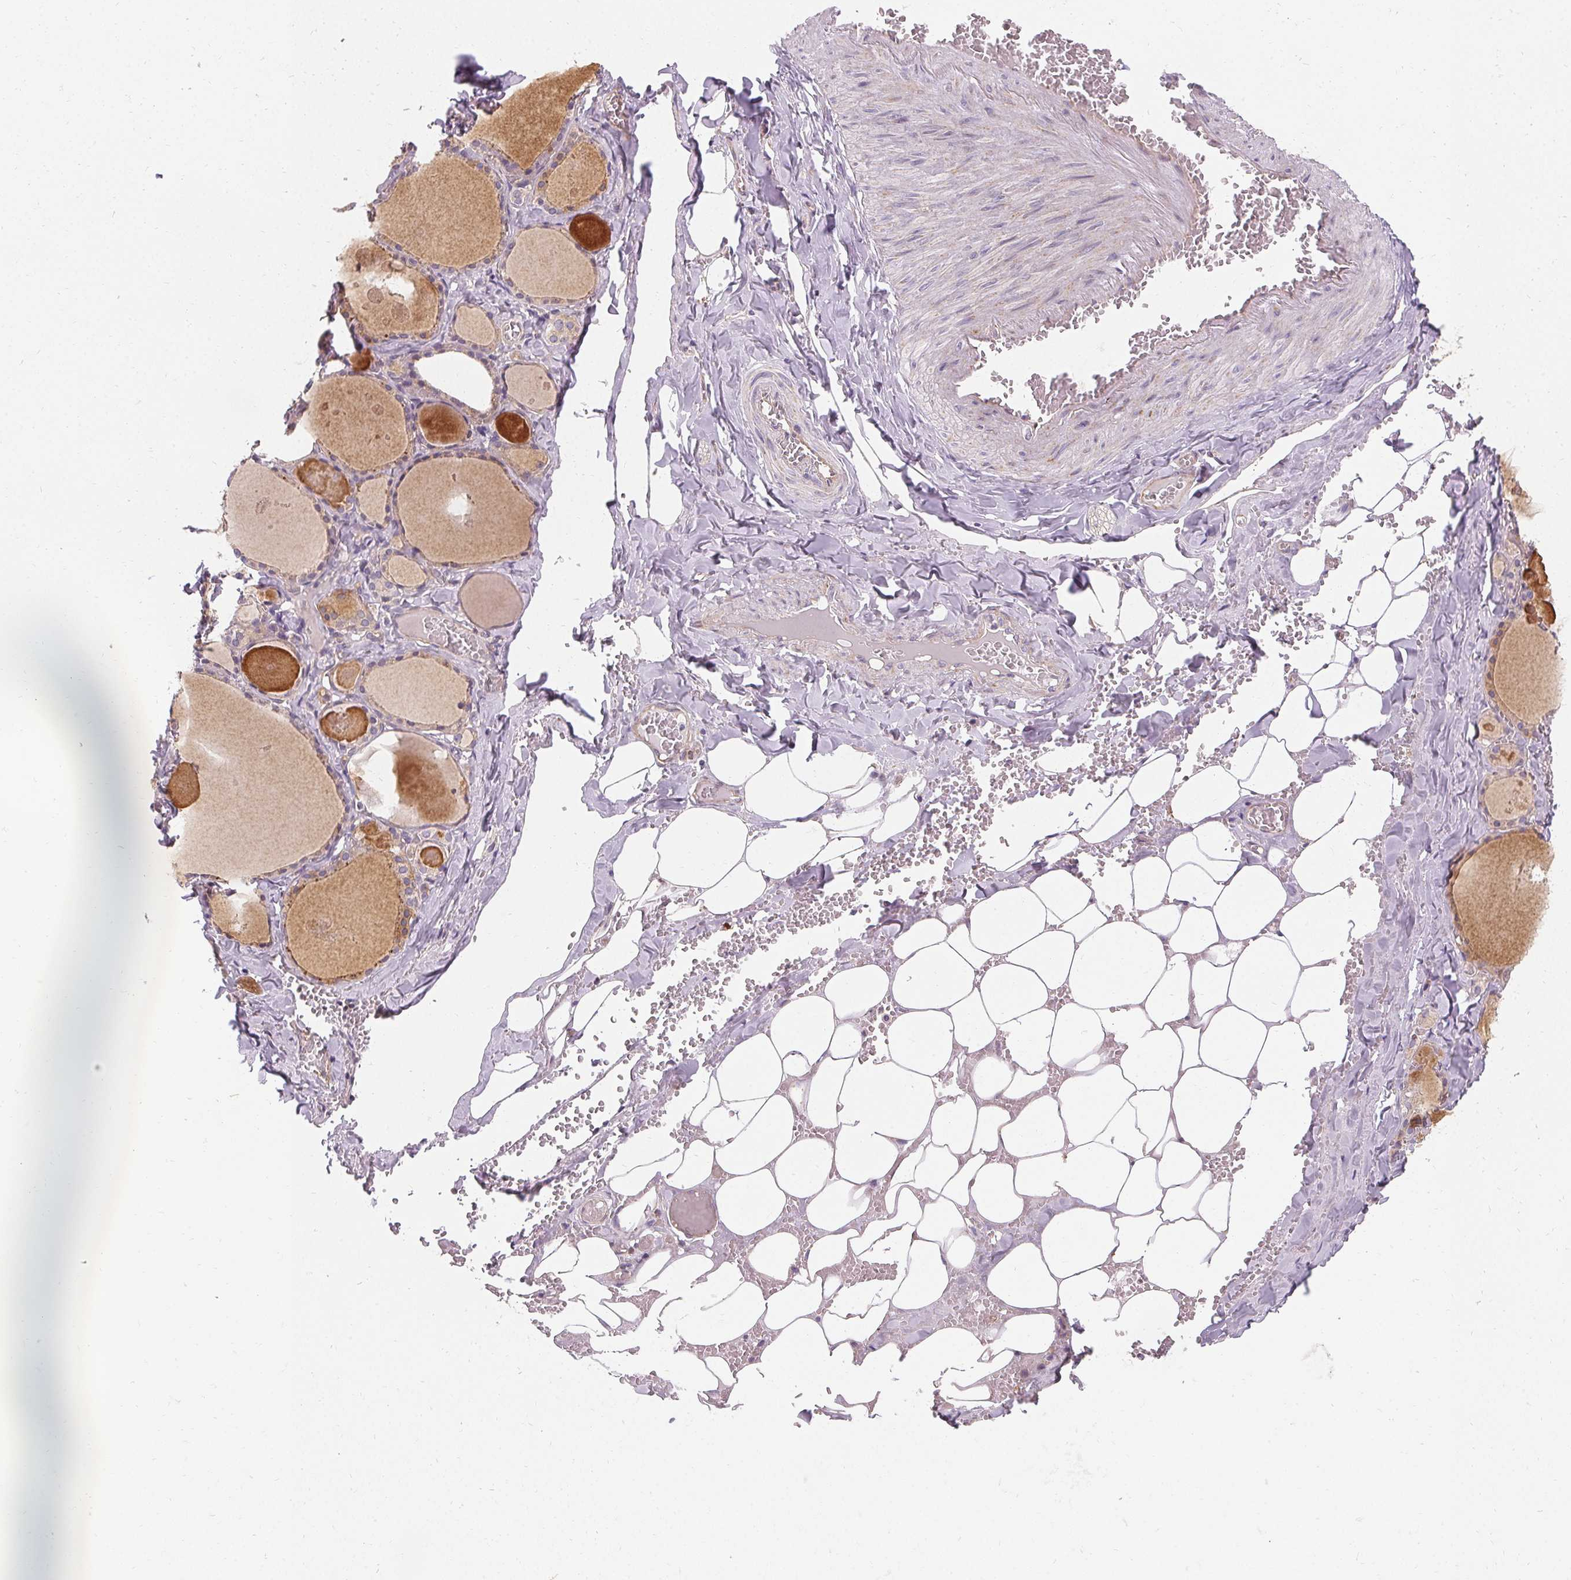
{"staining": {"intensity": "weak", "quantity": "25%-75%", "location": "cytoplasmic/membranous"}, "tissue": "thyroid gland", "cell_type": "Glandular cells", "image_type": "normal", "snomed": [{"axis": "morphology", "description": "Normal tissue, NOS"}, {"axis": "topography", "description": "Thyroid gland"}], "caption": "Immunohistochemistry of unremarkable human thyroid gland demonstrates low levels of weak cytoplasmic/membranous staining in approximately 25%-75% of glandular cells. (IHC, brightfield microscopy, high magnification).", "gene": "APLP1", "patient": {"sex": "male", "age": 56}}